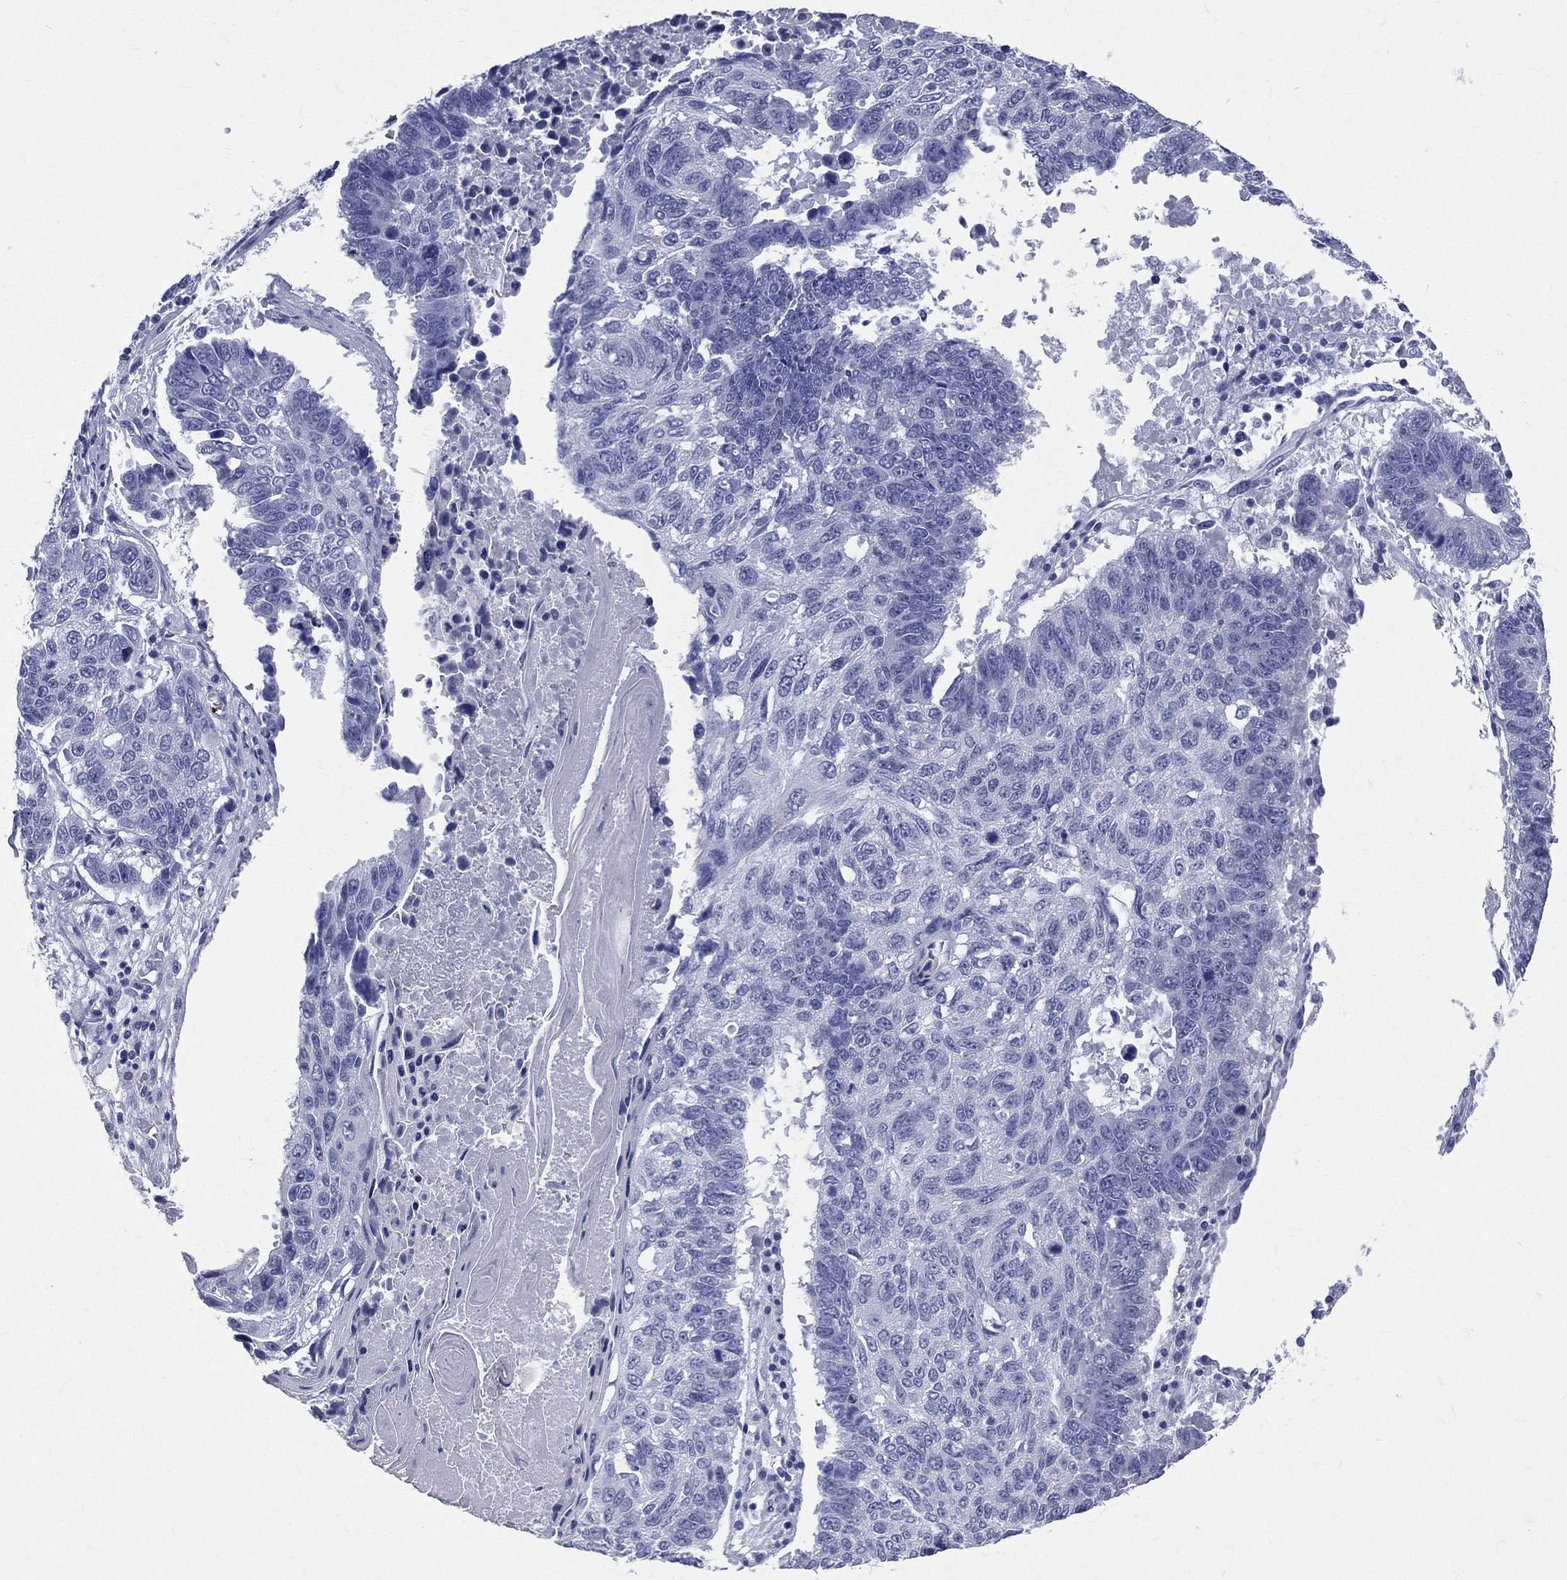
{"staining": {"intensity": "negative", "quantity": "none", "location": "none"}, "tissue": "lung cancer", "cell_type": "Tumor cells", "image_type": "cancer", "snomed": [{"axis": "morphology", "description": "Squamous cell carcinoma, NOS"}, {"axis": "topography", "description": "Lung"}], "caption": "Human squamous cell carcinoma (lung) stained for a protein using IHC reveals no positivity in tumor cells.", "gene": "CYLC1", "patient": {"sex": "male", "age": 73}}